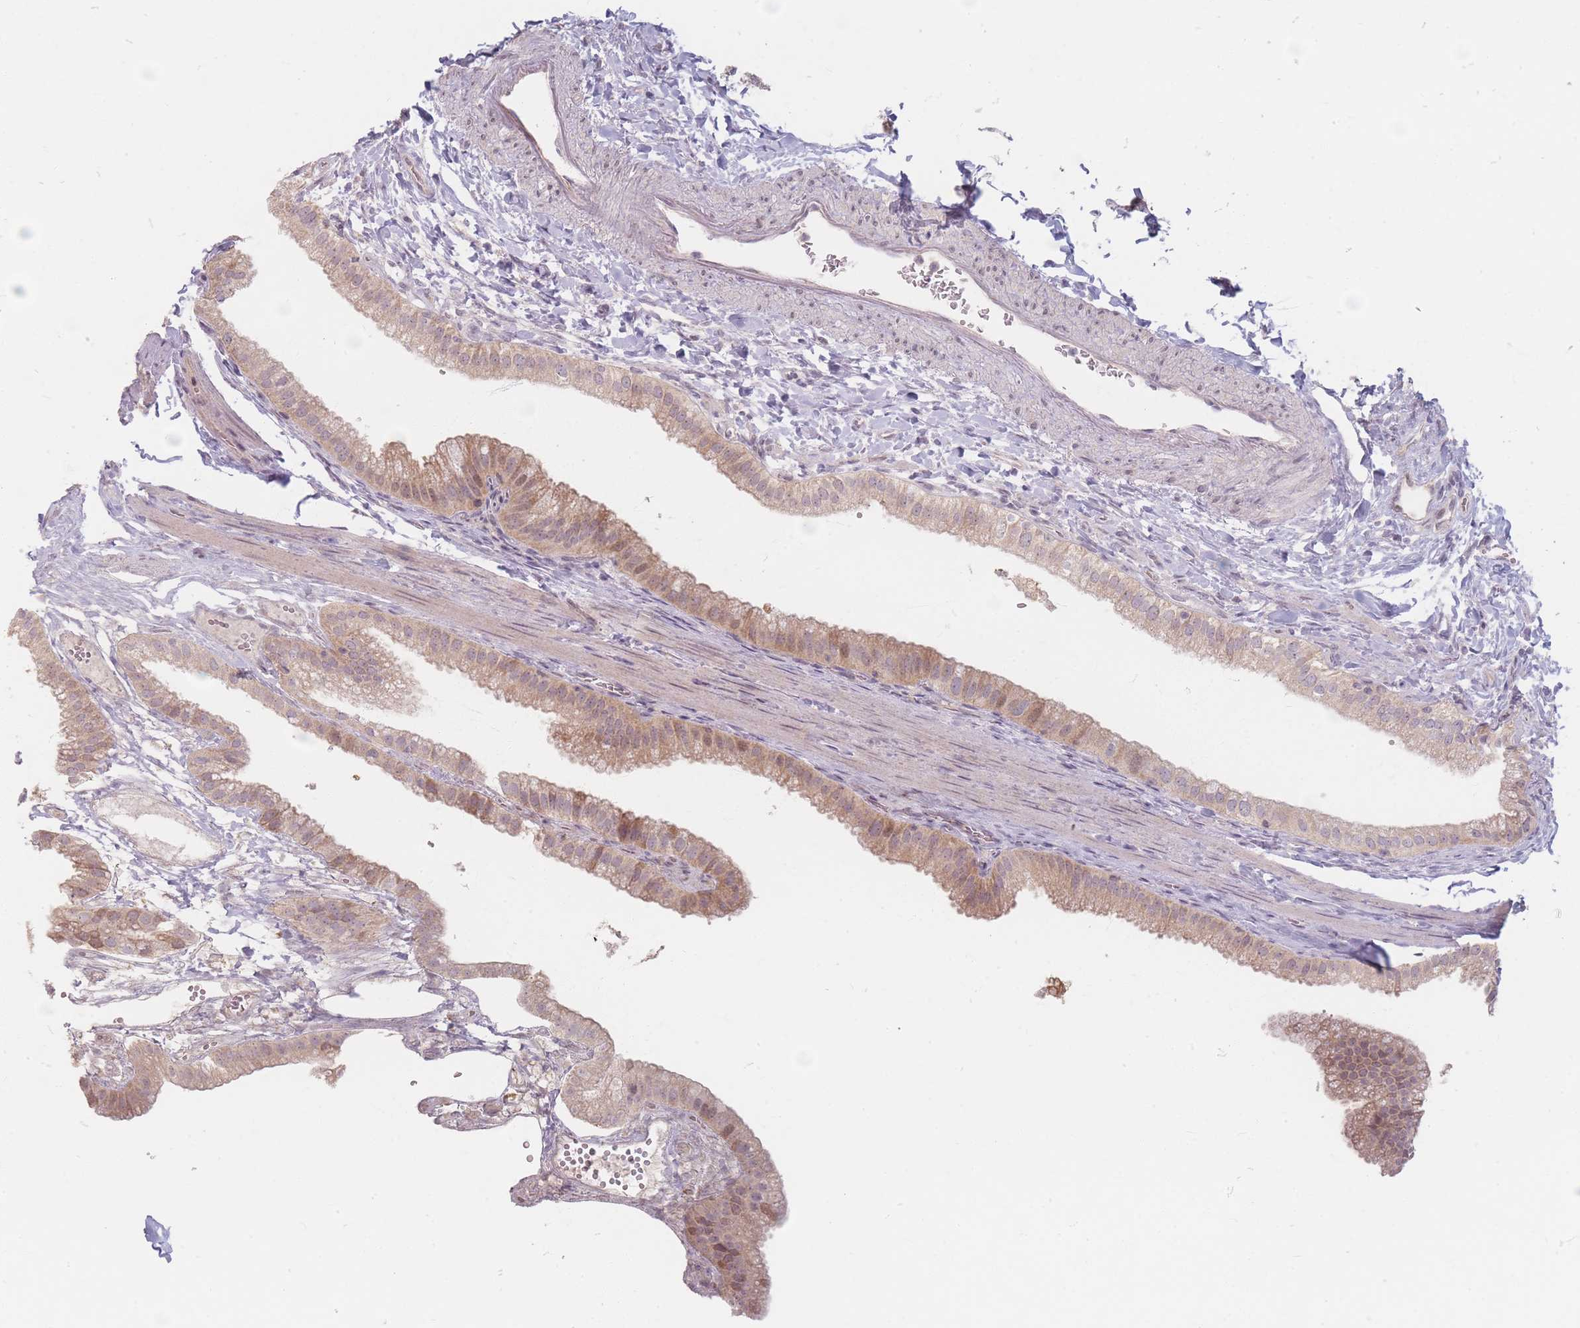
{"staining": {"intensity": "moderate", "quantity": ">75%", "location": "cytoplasmic/membranous"}, "tissue": "gallbladder", "cell_type": "Glandular cells", "image_type": "normal", "snomed": [{"axis": "morphology", "description": "Normal tissue, NOS"}, {"axis": "topography", "description": "Gallbladder"}], "caption": "High-power microscopy captured an IHC histopathology image of unremarkable gallbladder, revealing moderate cytoplasmic/membranous positivity in approximately >75% of glandular cells.", "gene": "GABRA6", "patient": {"sex": "female", "age": 61}}